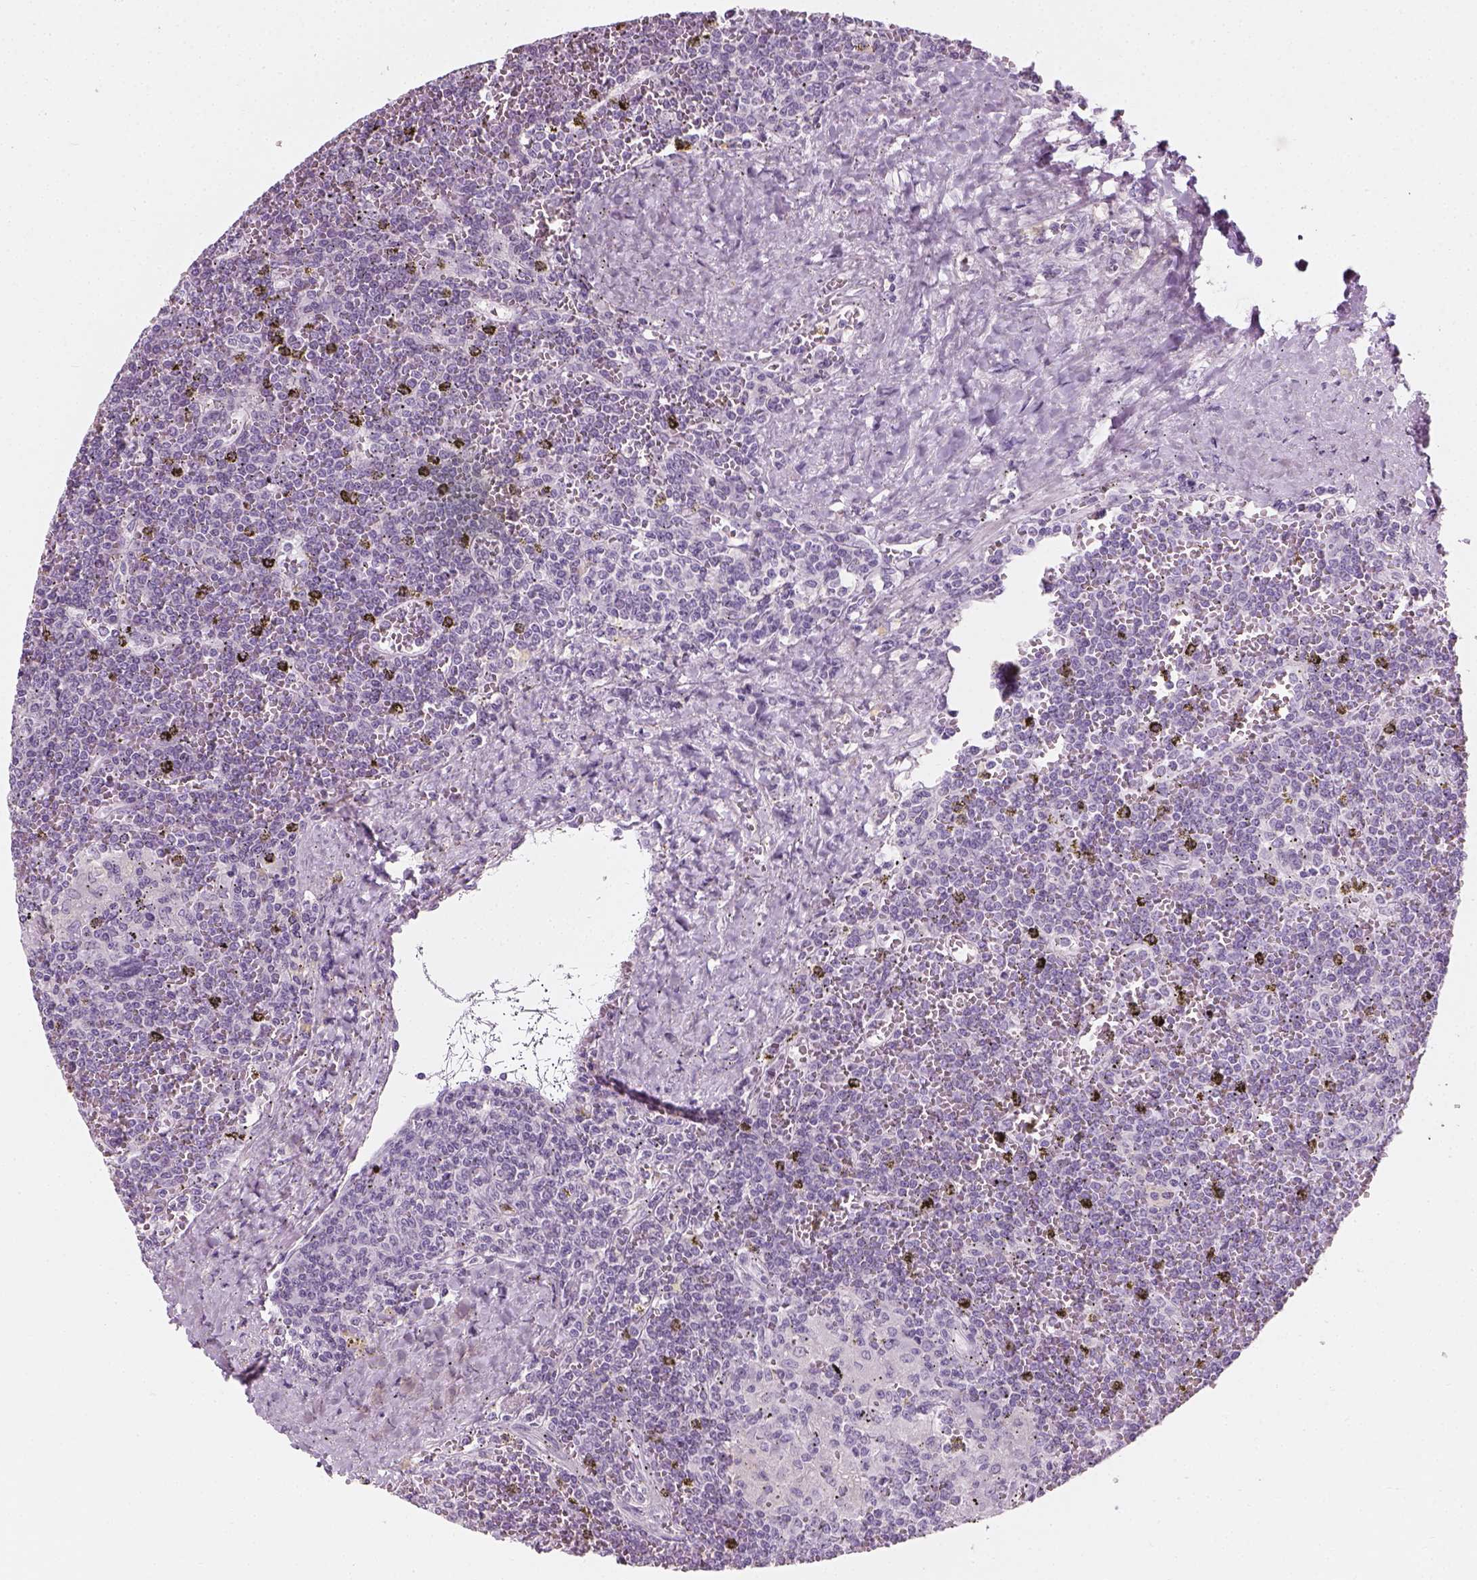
{"staining": {"intensity": "negative", "quantity": "none", "location": "none"}, "tissue": "lymphoma", "cell_type": "Tumor cells", "image_type": "cancer", "snomed": [{"axis": "morphology", "description": "Malignant lymphoma, non-Hodgkin's type, Low grade"}, {"axis": "topography", "description": "Spleen"}], "caption": "A high-resolution photomicrograph shows IHC staining of low-grade malignant lymphoma, non-Hodgkin's type, which exhibits no significant expression in tumor cells.", "gene": "TH", "patient": {"sex": "female", "age": 19}}